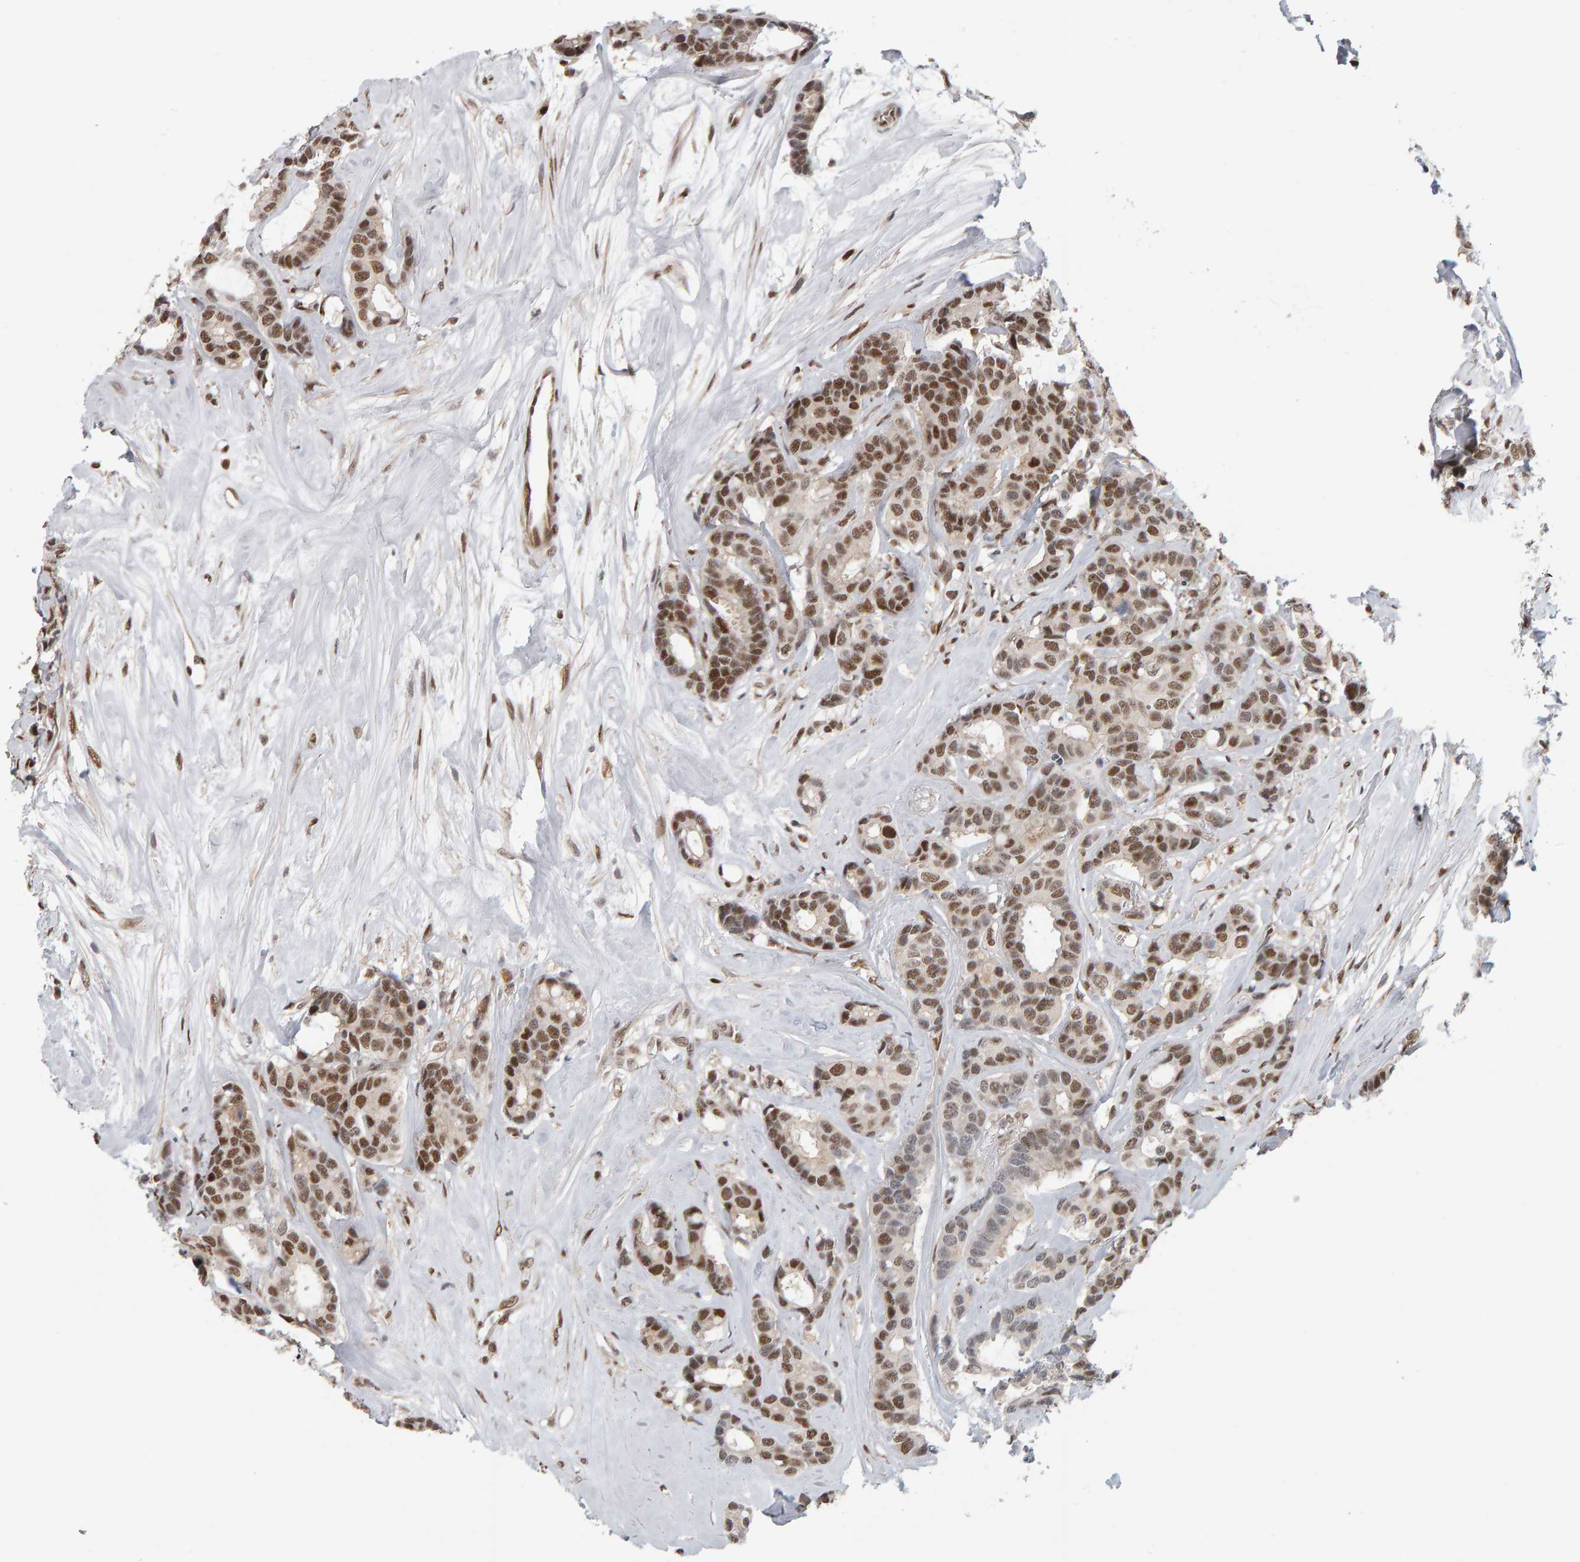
{"staining": {"intensity": "moderate", "quantity": ">75%", "location": "nuclear"}, "tissue": "breast cancer", "cell_type": "Tumor cells", "image_type": "cancer", "snomed": [{"axis": "morphology", "description": "Duct carcinoma"}, {"axis": "topography", "description": "Breast"}], "caption": "Breast invasive ductal carcinoma was stained to show a protein in brown. There is medium levels of moderate nuclear positivity in about >75% of tumor cells.", "gene": "ATF7IP", "patient": {"sex": "female", "age": 87}}